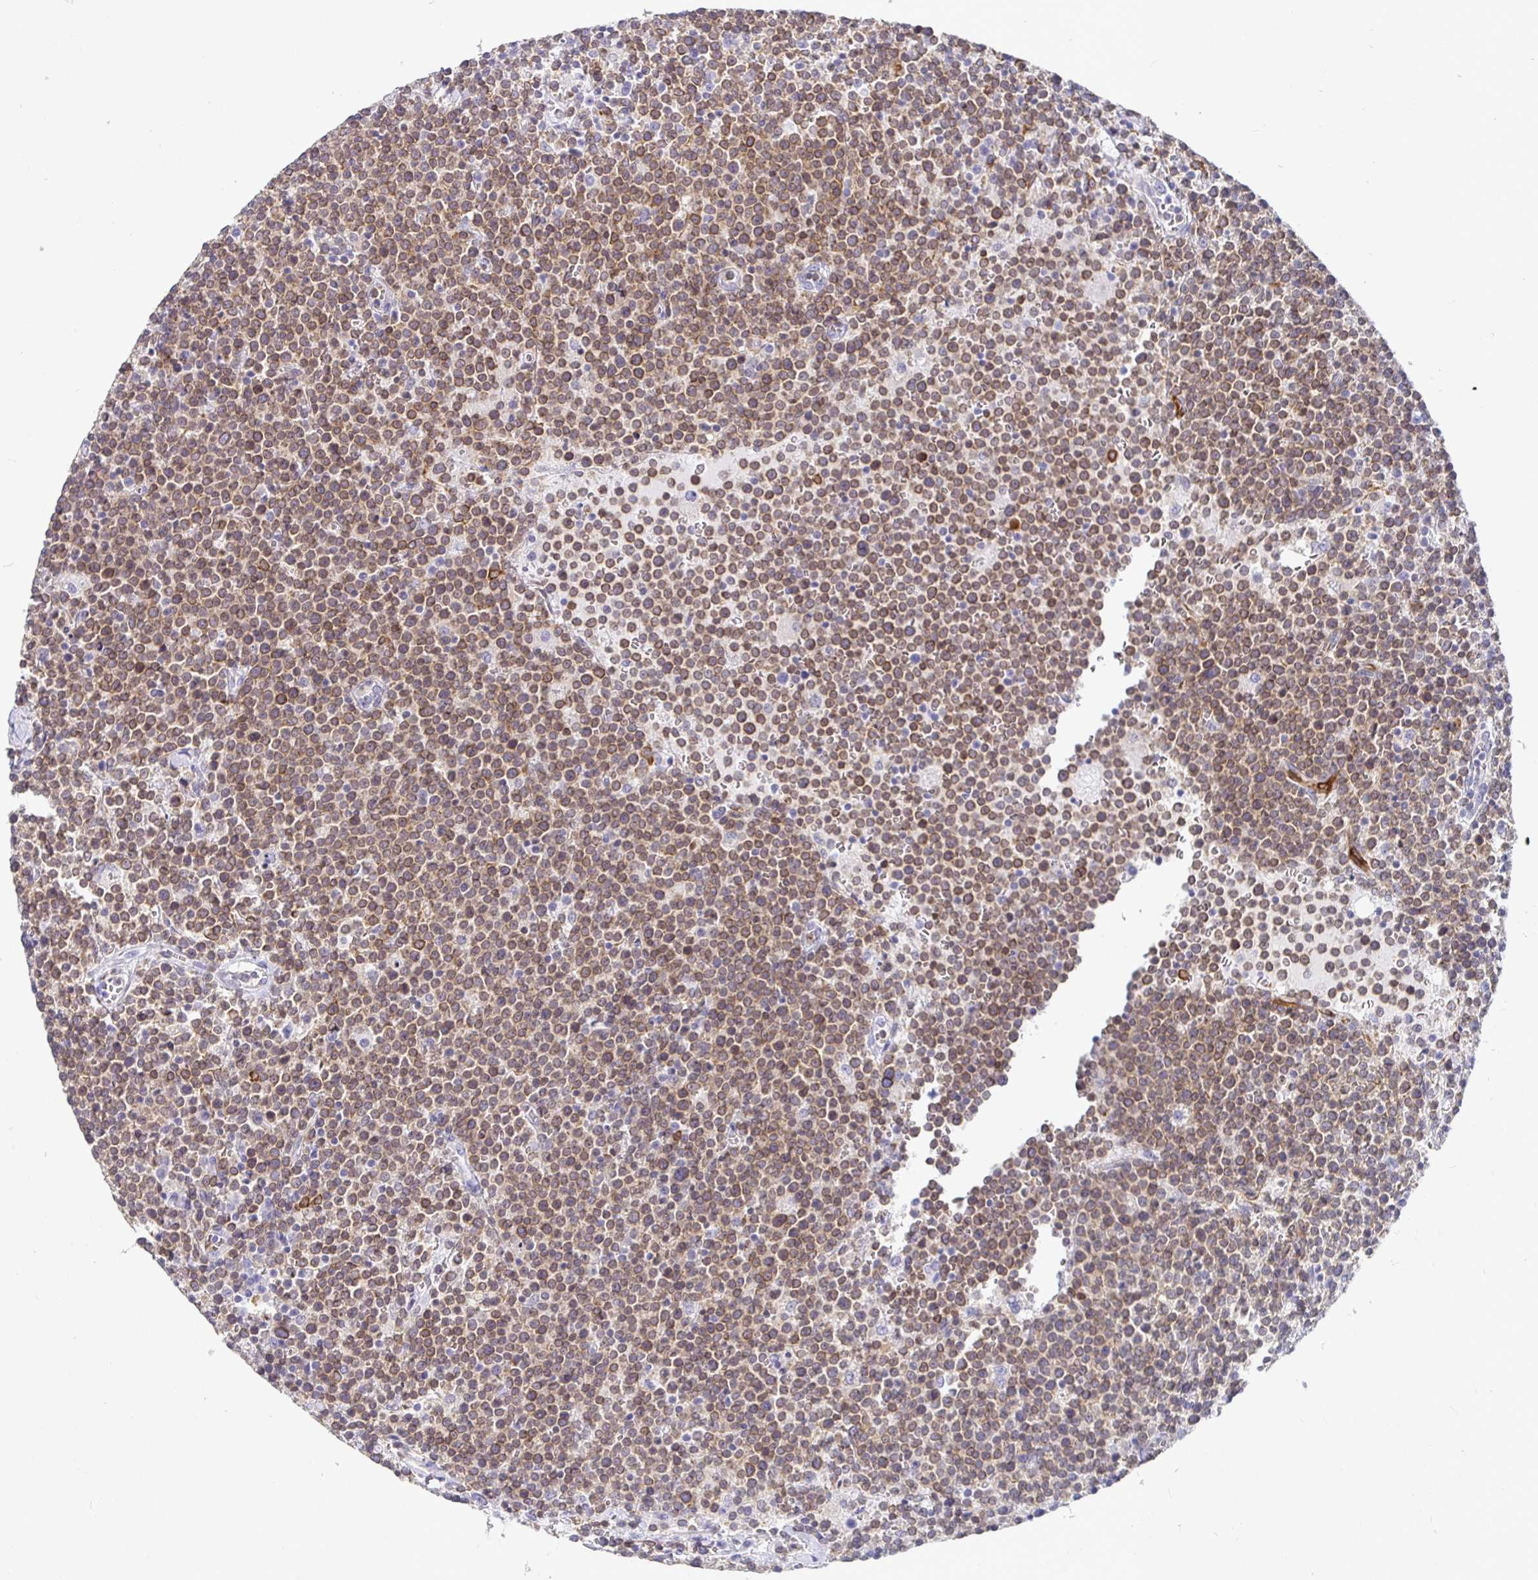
{"staining": {"intensity": "moderate", "quantity": ">75%", "location": "cytoplasmic/membranous"}, "tissue": "lymphoma", "cell_type": "Tumor cells", "image_type": "cancer", "snomed": [{"axis": "morphology", "description": "Malignant lymphoma, non-Hodgkin's type, High grade"}, {"axis": "topography", "description": "Lymph node"}], "caption": "Brown immunohistochemical staining in lymphoma exhibits moderate cytoplasmic/membranous staining in approximately >75% of tumor cells.", "gene": "TP53I11", "patient": {"sex": "male", "age": 61}}